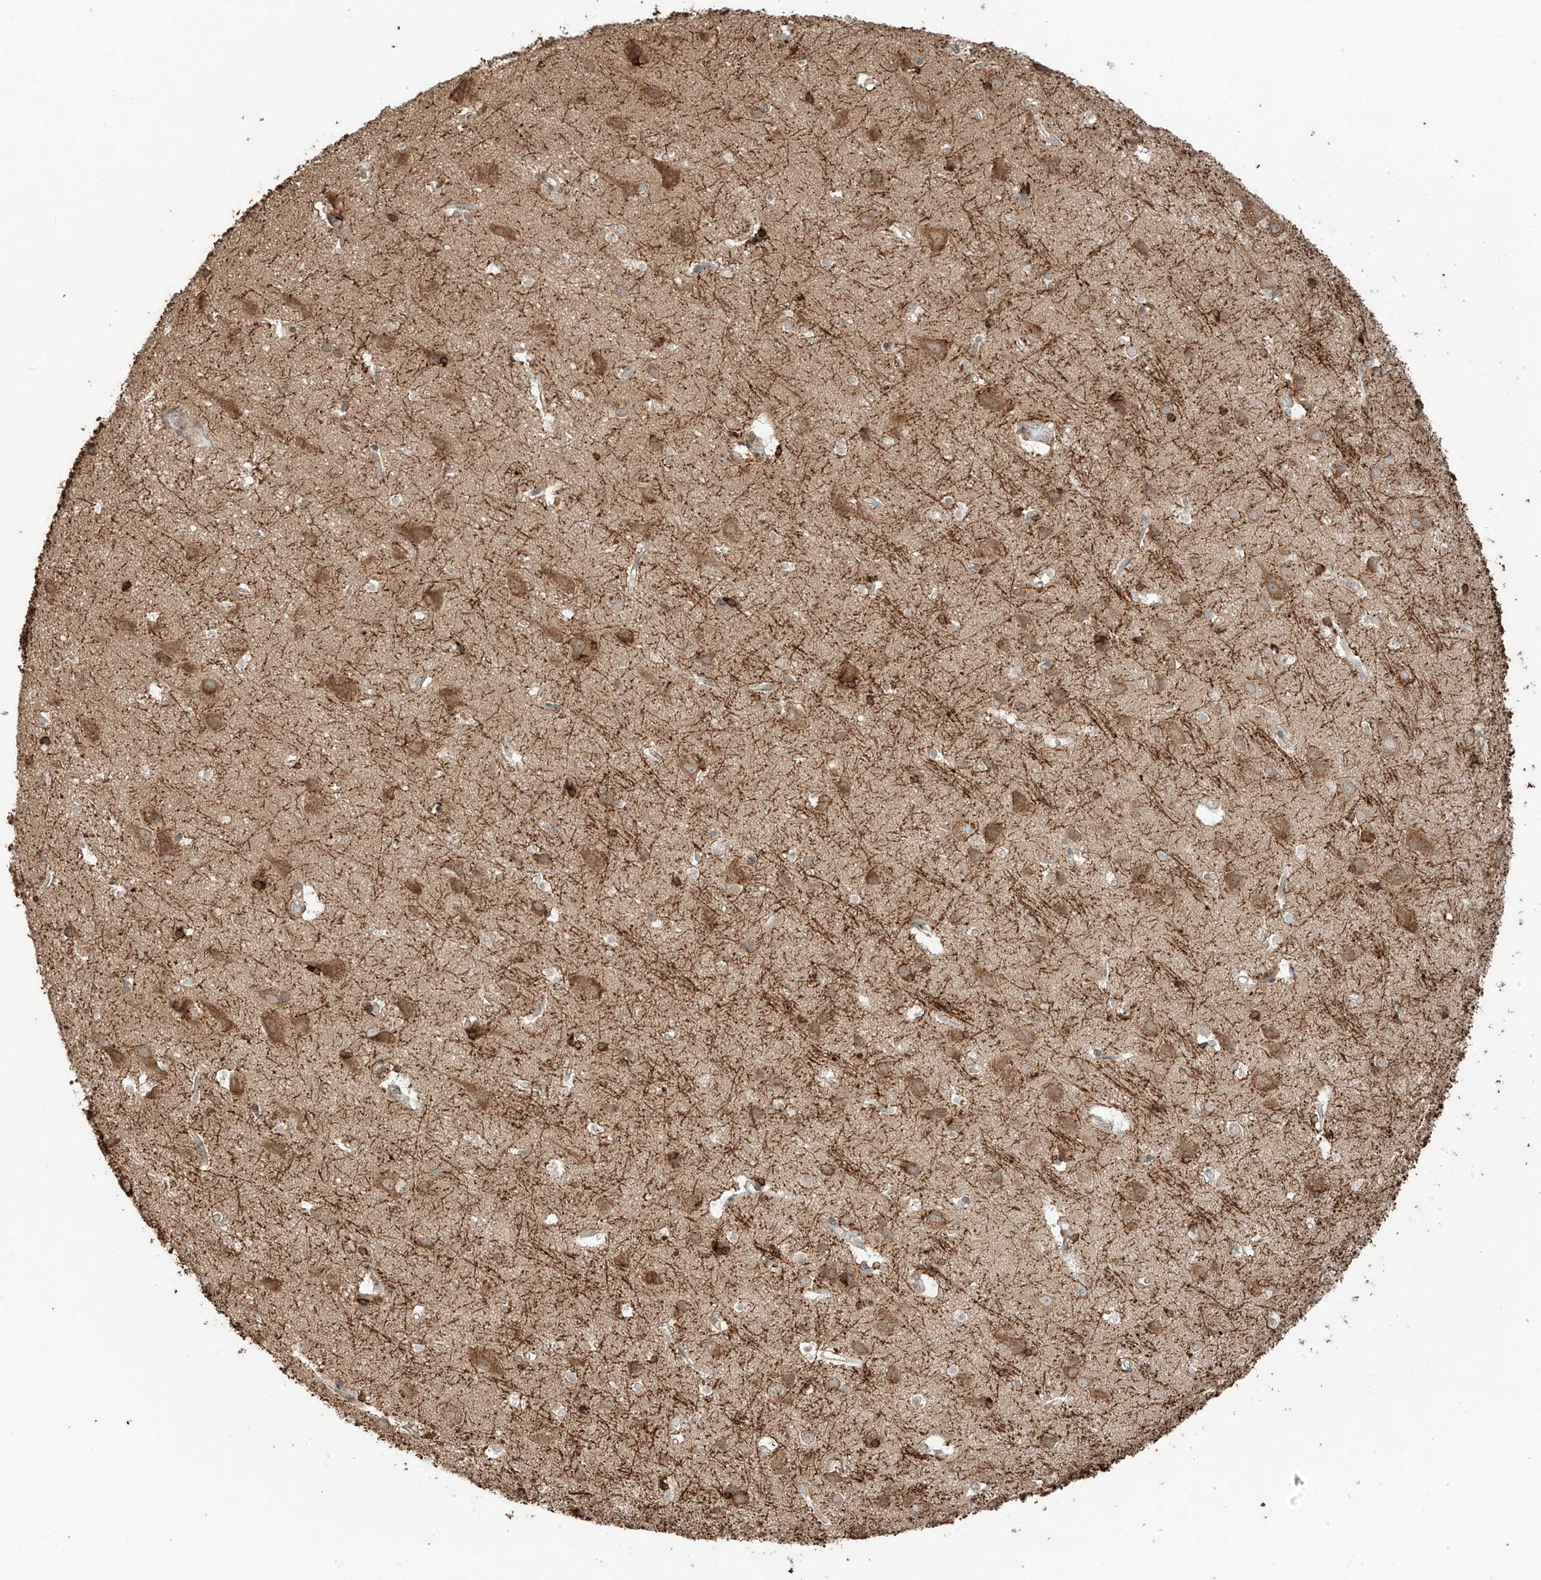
{"staining": {"intensity": "weak", "quantity": ">75%", "location": "cytoplasmic/membranous"}, "tissue": "cerebral cortex", "cell_type": "Endothelial cells", "image_type": "normal", "snomed": [{"axis": "morphology", "description": "Normal tissue, NOS"}, {"axis": "topography", "description": "Cerebral cortex"}], "caption": "IHC staining of unremarkable cerebral cortex, which reveals low levels of weak cytoplasmic/membranous expression in about >75% of endothelial cells indicating weak cytoplasmic/membranous protein positivity. The staining was performed using DAB (brown) for protein detection and nuclei were counterstained in hematoxylin (blue).", "gene": "CEP162", "patient": {"sex": "male", "age": 54}}